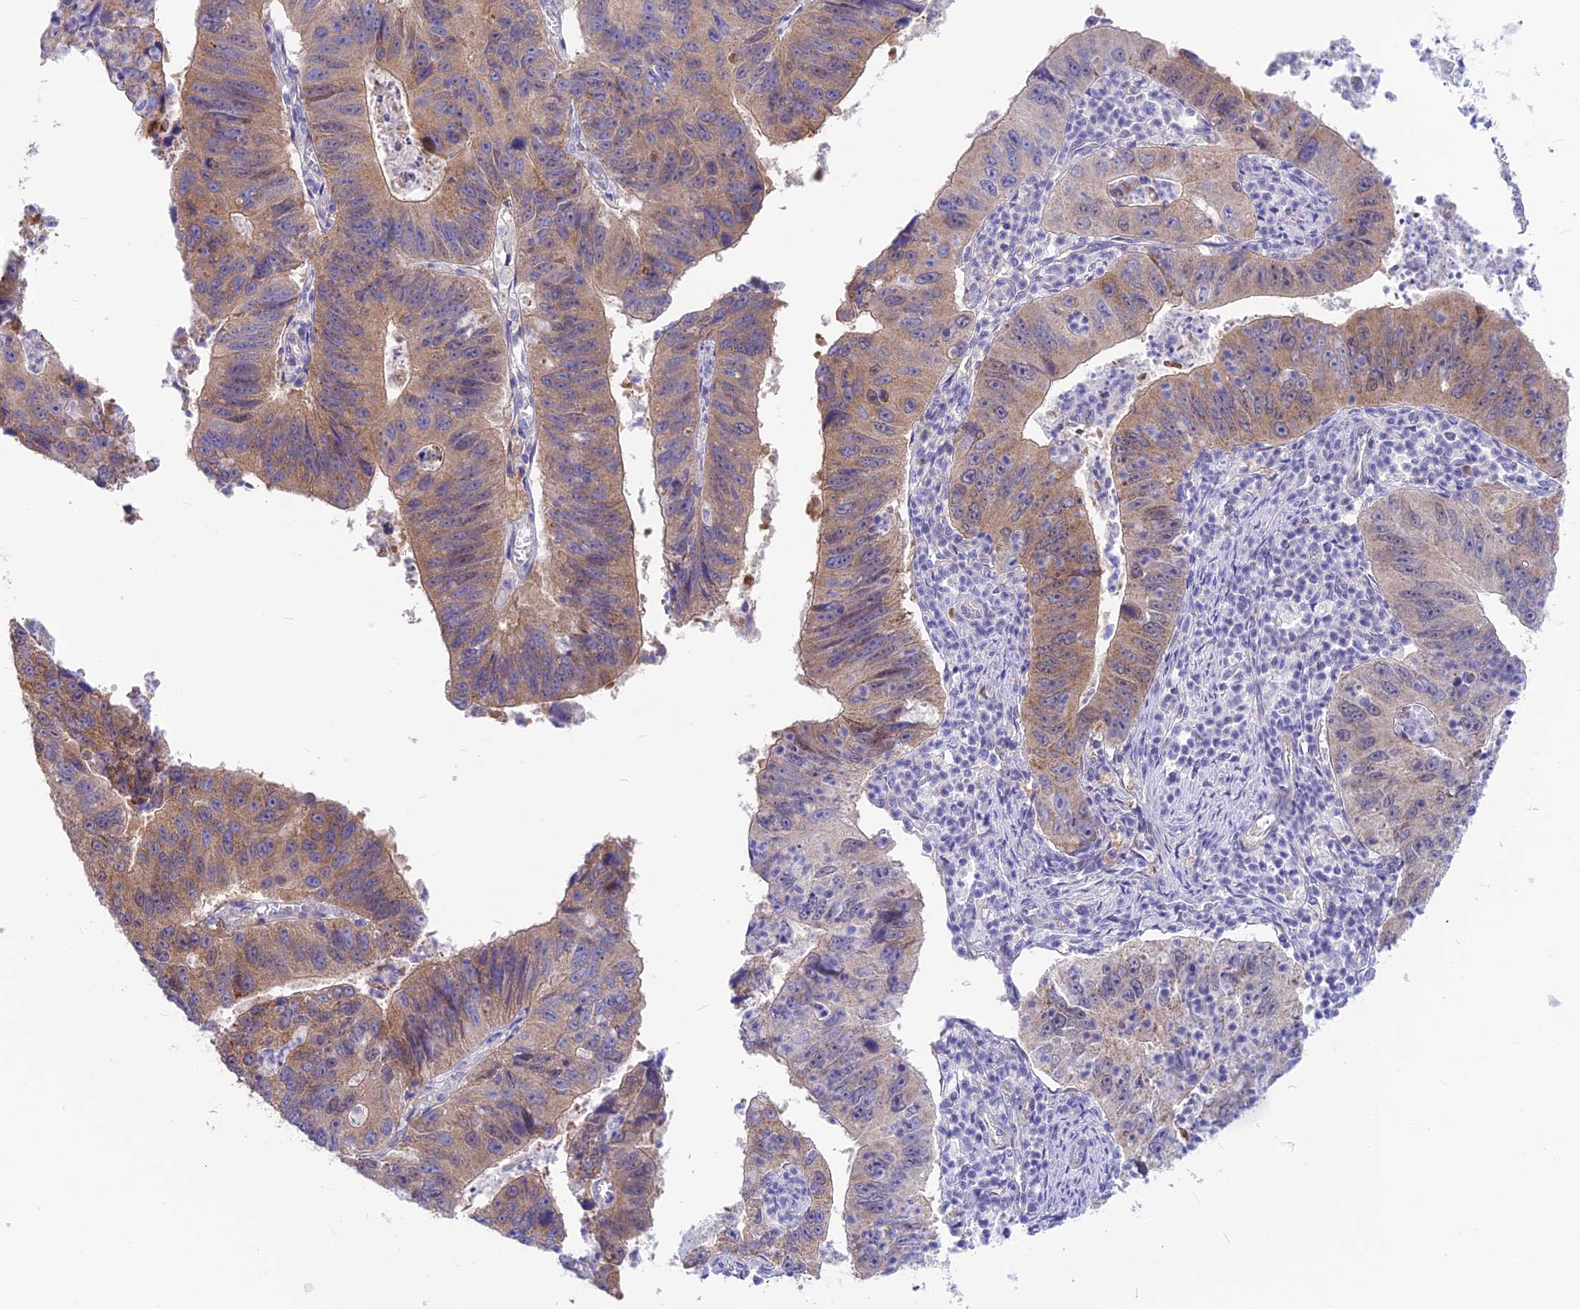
{"staining": {"intensity": "moderate", "quantity": ">75%", "location": "cytoplasmic/membranous"}, "tissue": "stomach cancer", "cell_type": "Tumor cells", "image_type": "cancer", "snomed": [{"axis": "morphology", "description": "Adenocarcinoma, NOS"}, {"axis": "topography", "description": "Stomach"}], "caption": "A high-resolution histopathology image shows immunohistochemistry (IHC) staining of adenocarcinoma (stomach), which reveals moderate cytoplasmic/membranous staining in about >75% of tumor cells. The protein is shown in brown color, while the nuclei are stained blue.", "gene": "LZTFL1", "patient": {"sex": "male", "age": 59}}